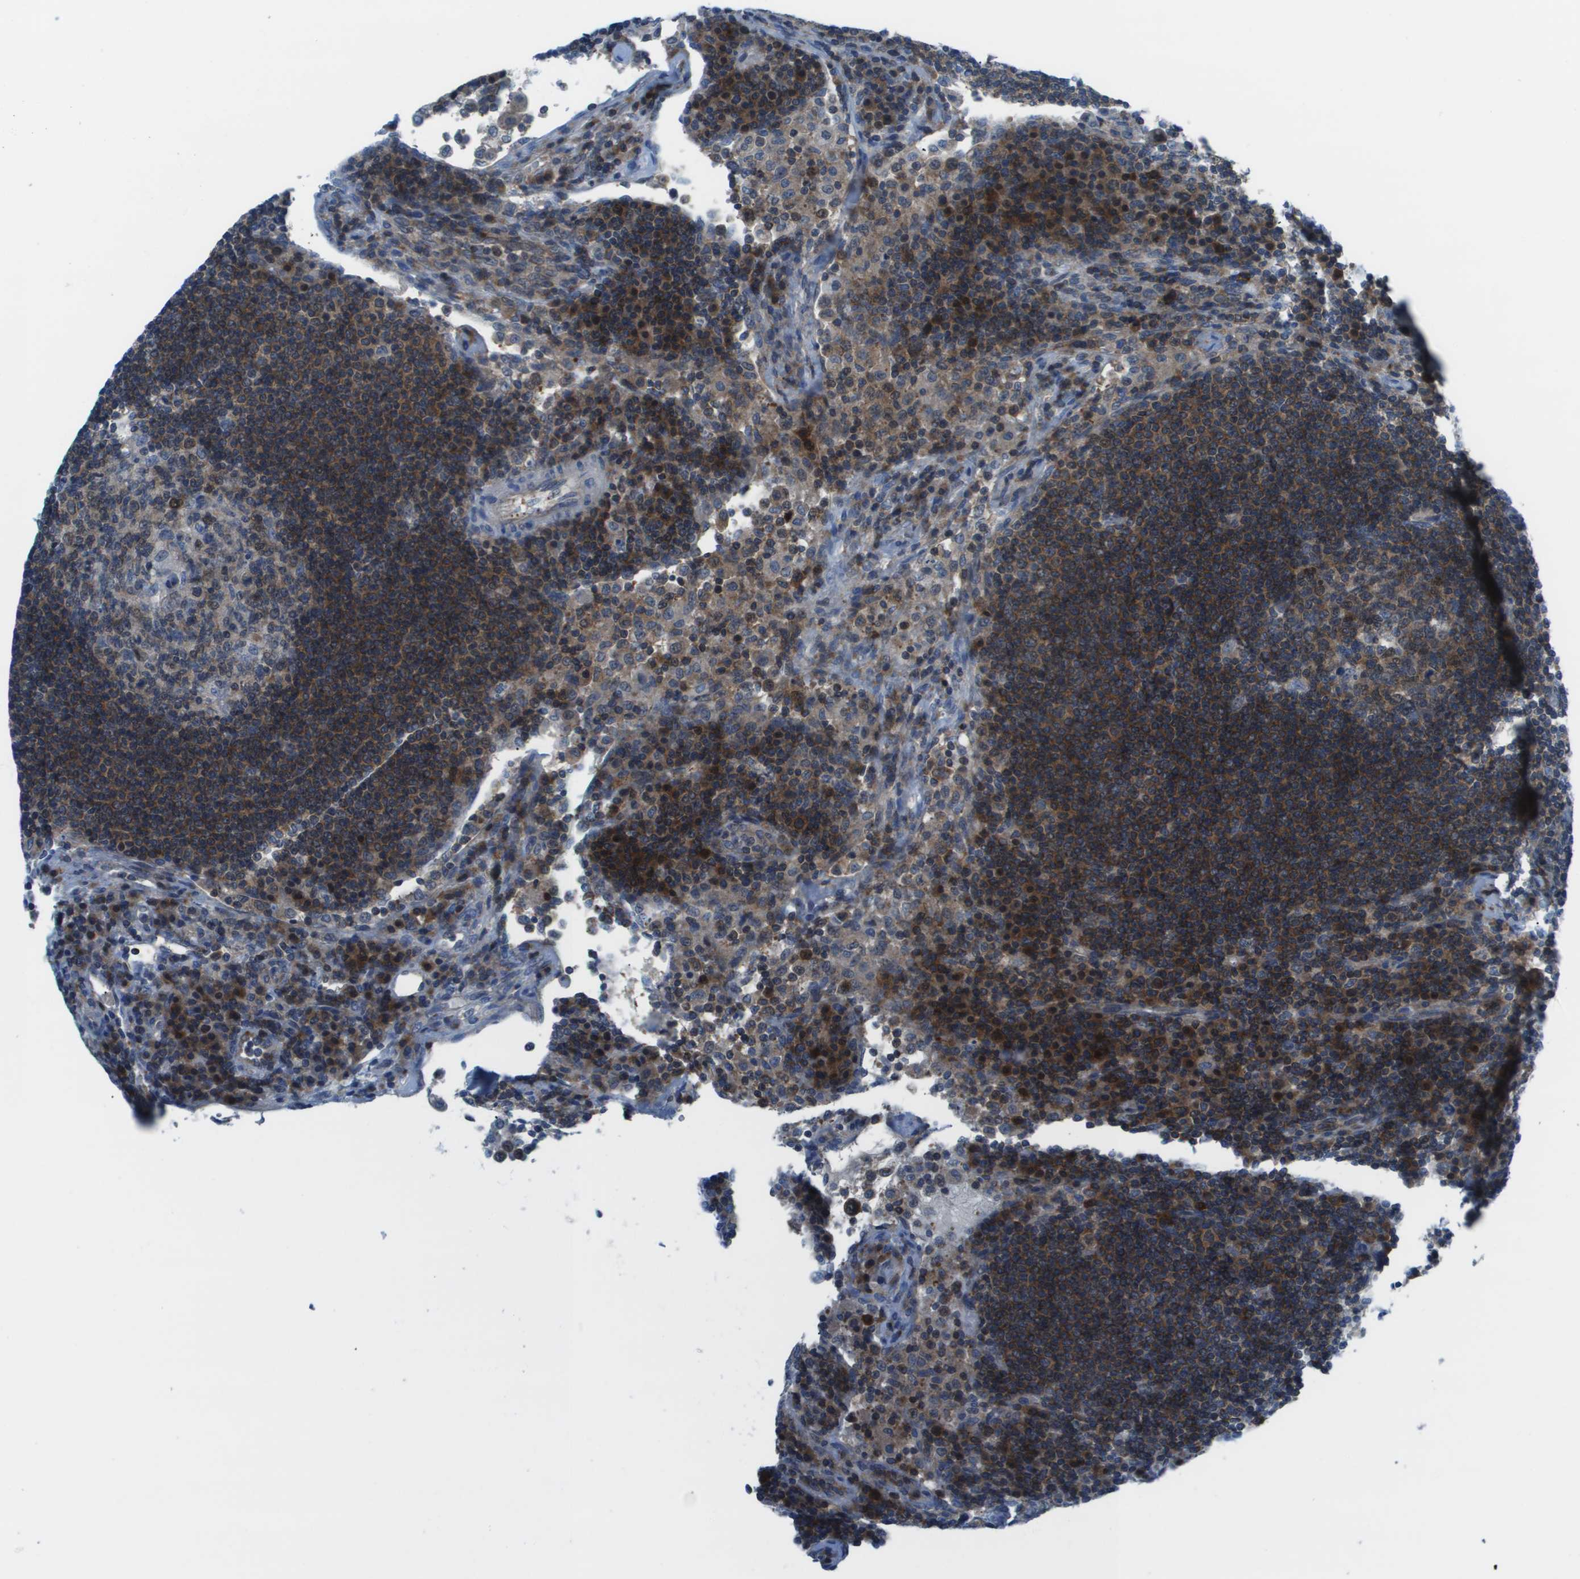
{"staining": {"intensity": "weak", "quantity": "<25%", "location": "cytoplasmic/membranous"}, "tissue": "lymph node", "cell_type": "Germinal center cells", "image_type": "normal", "snomed": [{"axis": "morphology", "description": "Normal tissue, NOS"}, {"axis": "topography", "description": "Lymph node"}], "caption": "Germinal center cells are negative for brown protein staining in benign lymph node. Brightfield microscopy of IHC stained with DAB (3,3'-diaminobenzidine) (brown) and hematoxylin (blue), captured at high magnification.", "gene": "STIP1", "patient": {"sex": "female", "age": 53}}